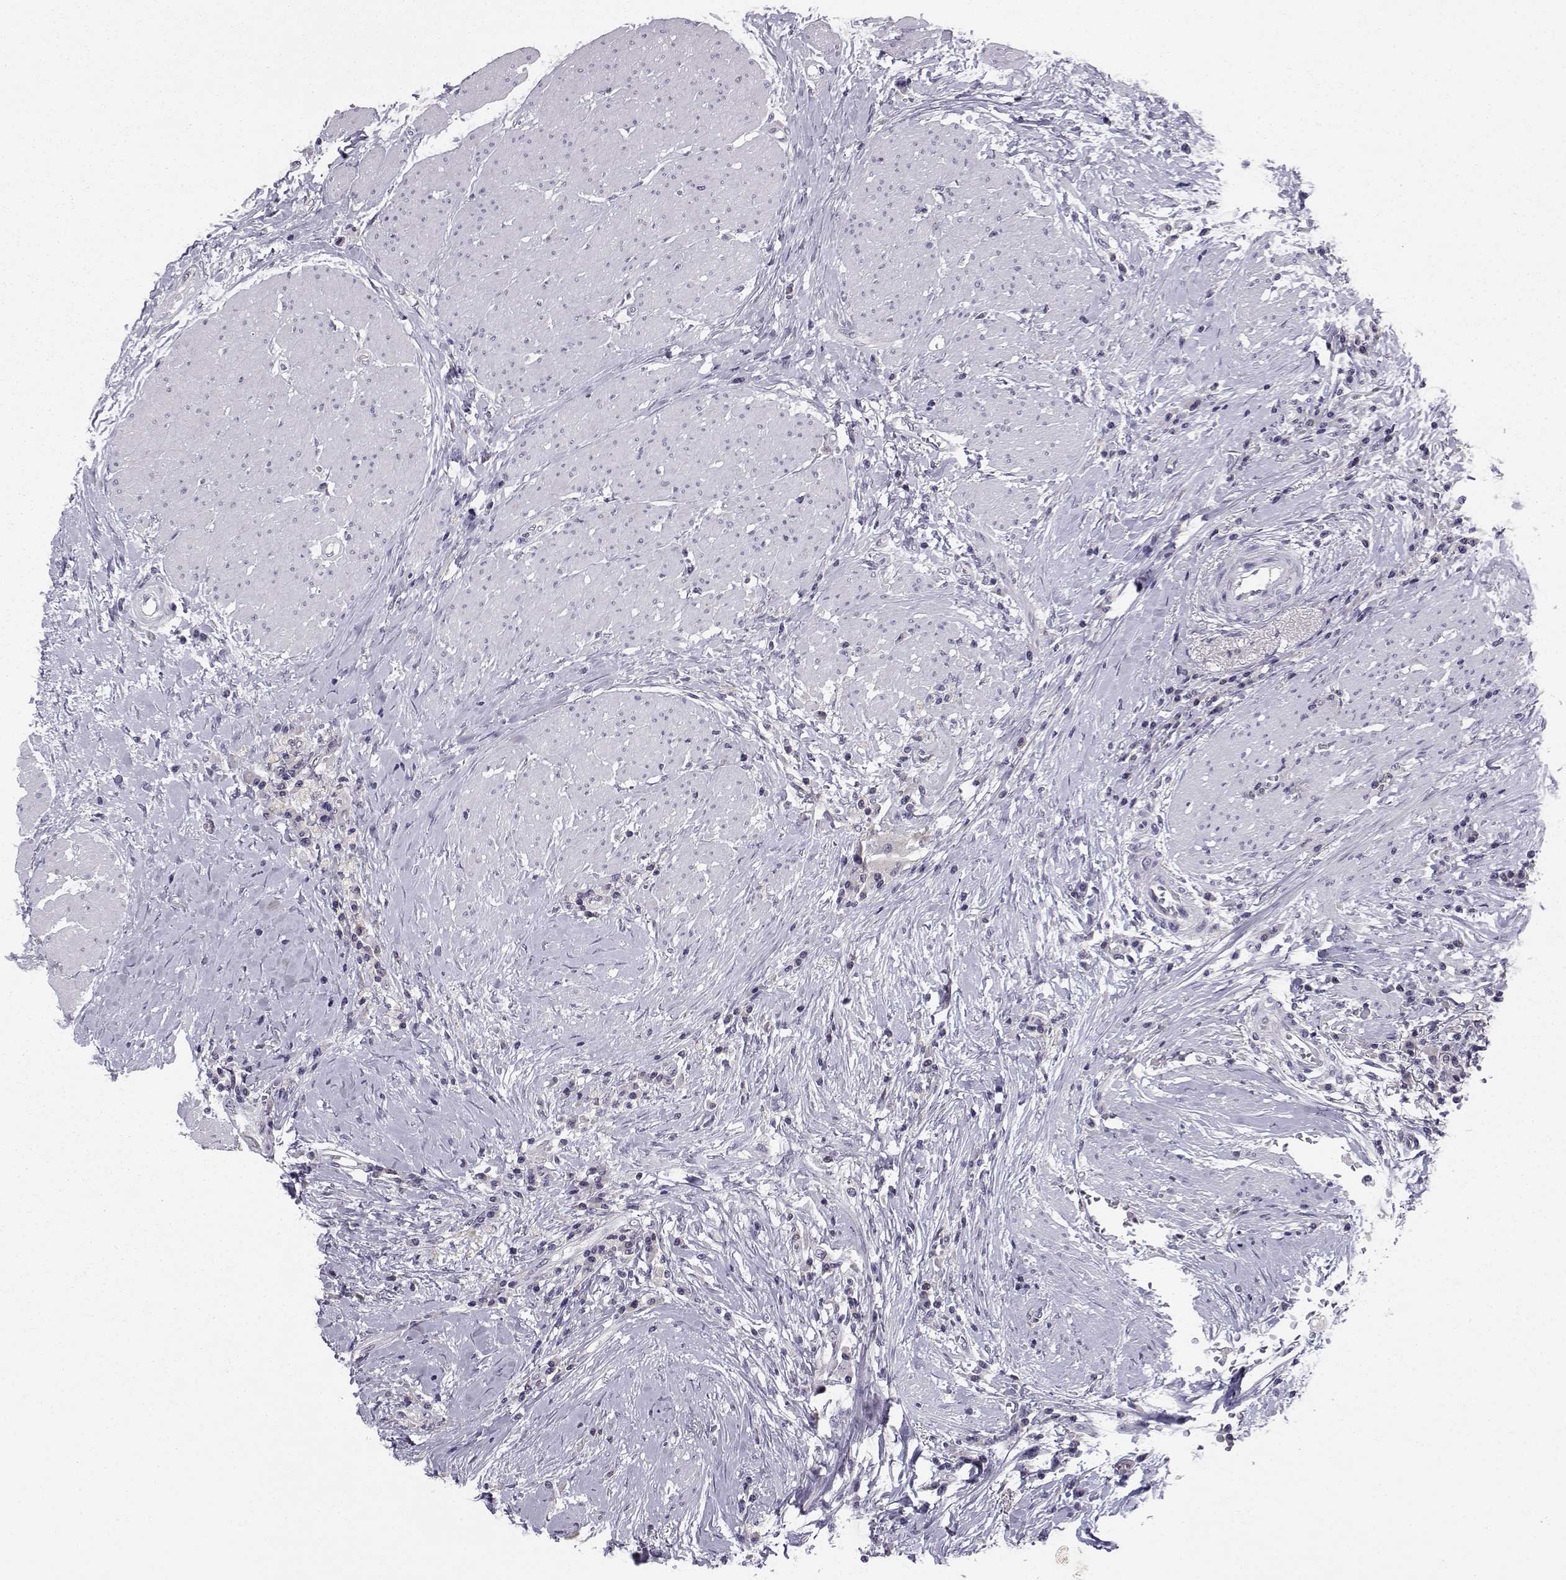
{"staining": {"intensity": "negative", "quantity": "none", "location": "none"}, "tissue": "colorectal cancer", "cell_type": "Tumor cells", "image_type": "cancer", "snomed": [{"axis": "morphology", "description": "Adenocarcinoma, NOS"}, {"axis": "topography", "description": "Rectum"}], "caption": "High magnification brightfield microscopy of colorectal adenocarcinoma stained with DAB (3,3'-diaminobenzidine) (brown) and counterstained with hematoxylin (blue): tumor cells show no significant expression.", "gene": "KIF13B", "patient": {"sex": "male", "age": 59}}